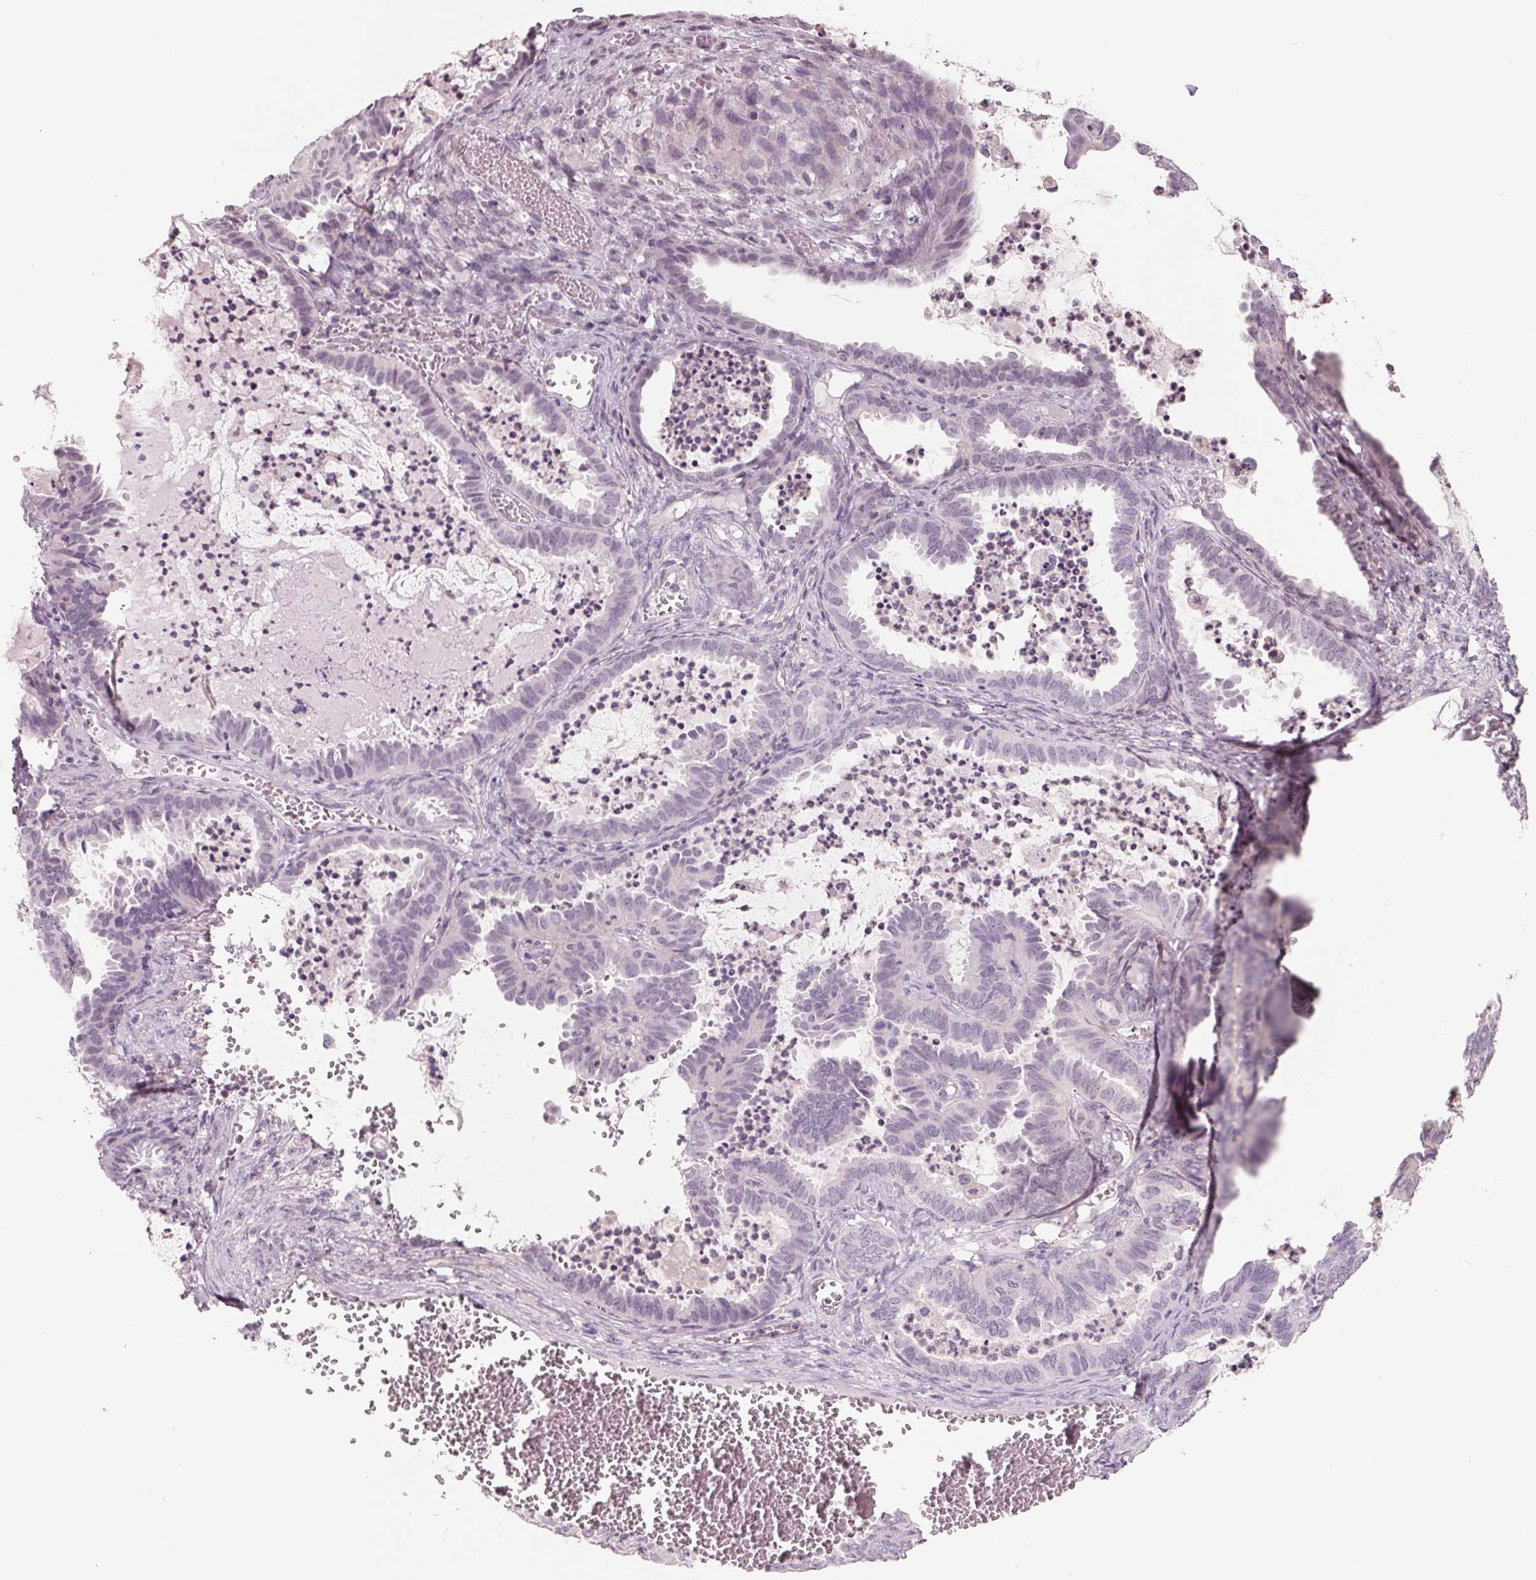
{"staining": {"intensity": "negative", "quantity": "none", "location": "none"}, "tissue": "ovarian cancer", "cell_type": "Tumor cells", "image_type": "cancer", "snomed": [{"axis": "morphology", "description": "Carcinoma, endometroid"}, {"axis": "topography", "description": "Ovary"}], "caption": "DAB (3,3'-diaminobenzidine) immunohistochemical staining of human ovarian endometroid carcinoma shows no significant expression in tumor cells.", "gene": "FTCD", "patient": {"sex": "female", "age": 70}}